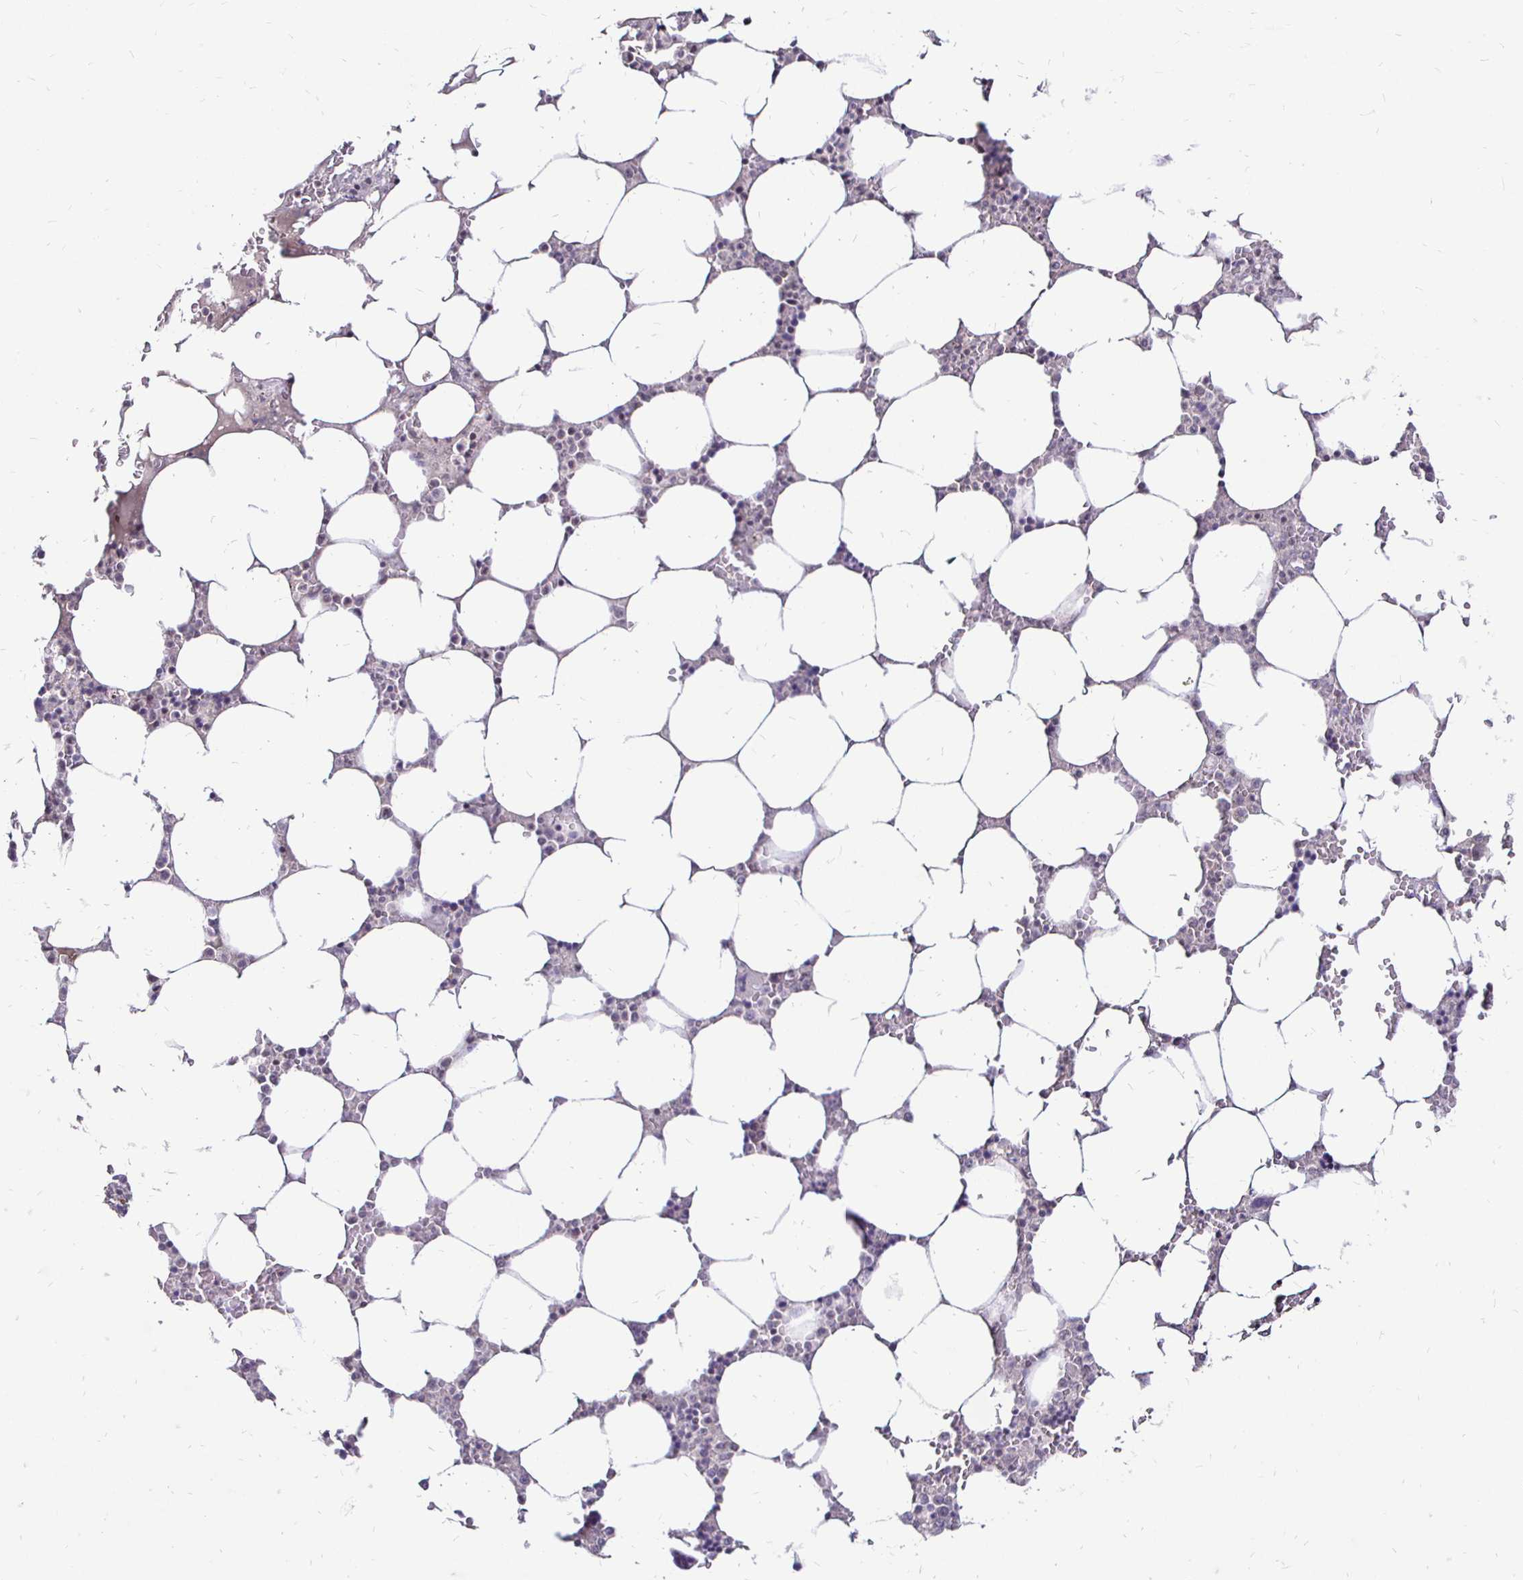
{"staining": {"intensity": "moderate", "quantity": "<25%", "location": "nuclear"}, "tissue": "bone marrow", "cell_type": "Hematopoietic cells", "image_type": "normal", "snomed": [{"axis": "morphology", "description": "Normal tissue, NOS"}, {"axis": "topography", "description": "Bone marrow"}], "caption": "Protein expression by immunohistochemistry (IHC) reveals moderate nuclear positivity in approximately <25% of hematopoietic cells in normal bone marrow.", "gene": "SIN3A", "patient": {"sex": "male", "age": 64}}